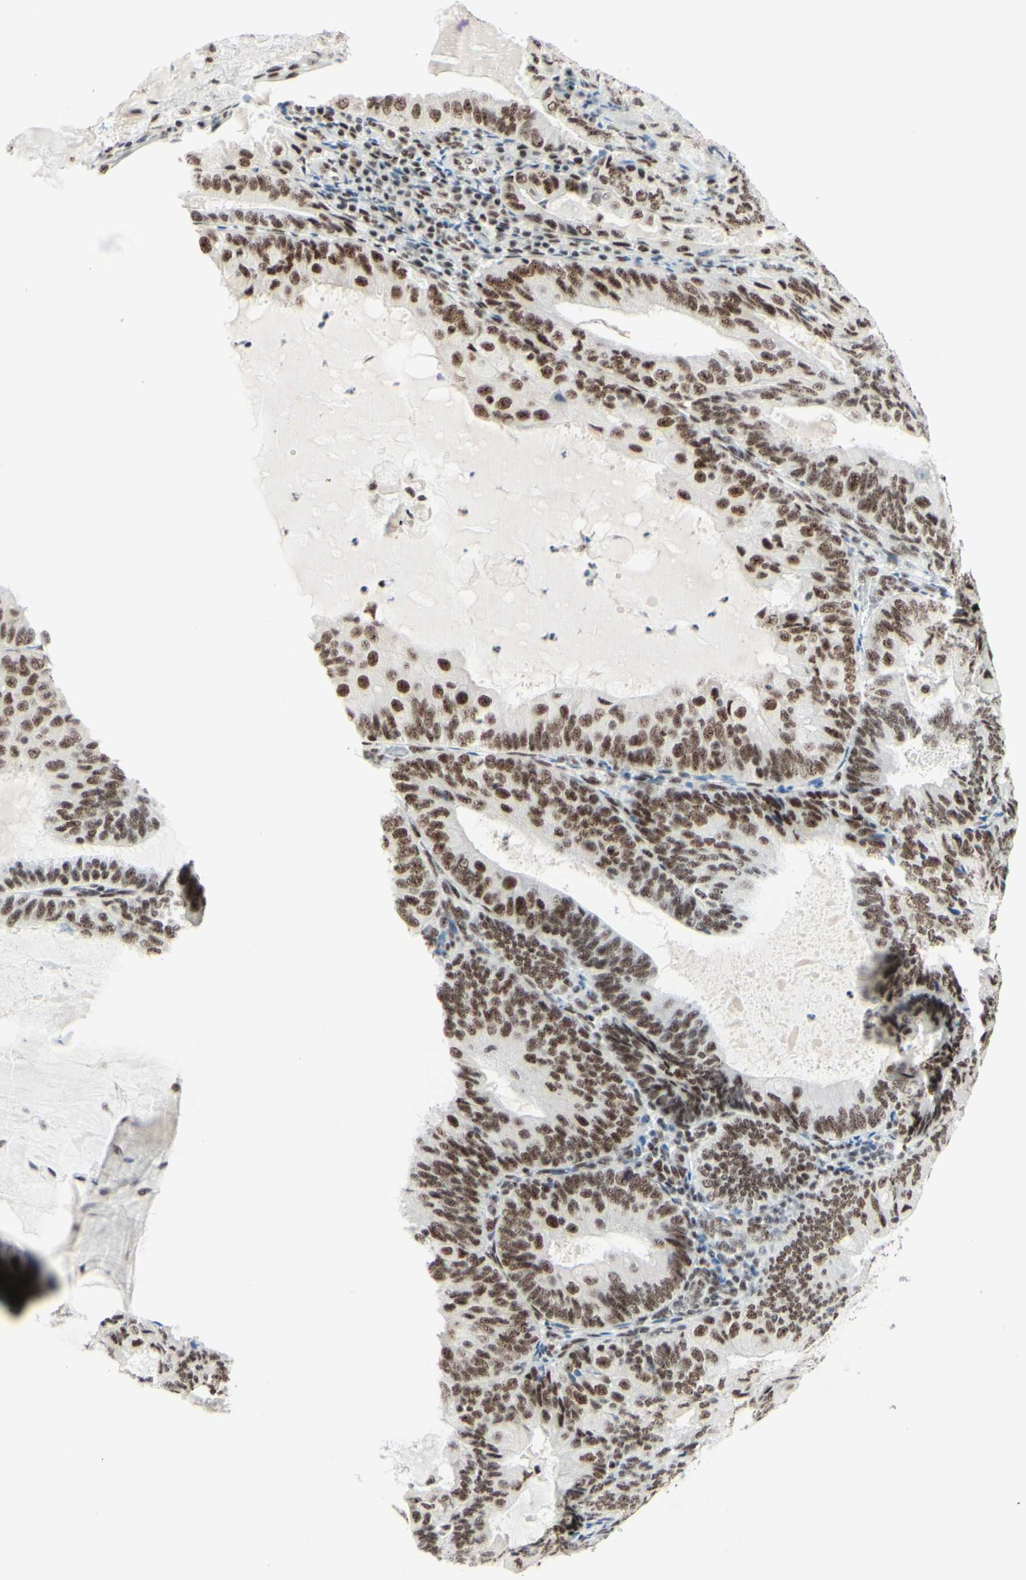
{"staining": {"intensity": "moderate", "quantity": "25%-75%", "location": "nuclear"}, "tissue": "endometrial cancer", "cell_type": "Tumor cells", "image_type": "cancer", "snomed": [{"axis": "morphology", "description": "Adenocarcinoma, NOS"}, {"axis": "topography", "description": "Endometrium"}], "caption": "A brown stain shows moderate nuclear positivity of a protein in endometrial cancer tumor cells.", "gene": "WTAP", "patient": {"sex": "female", "age": 81}}